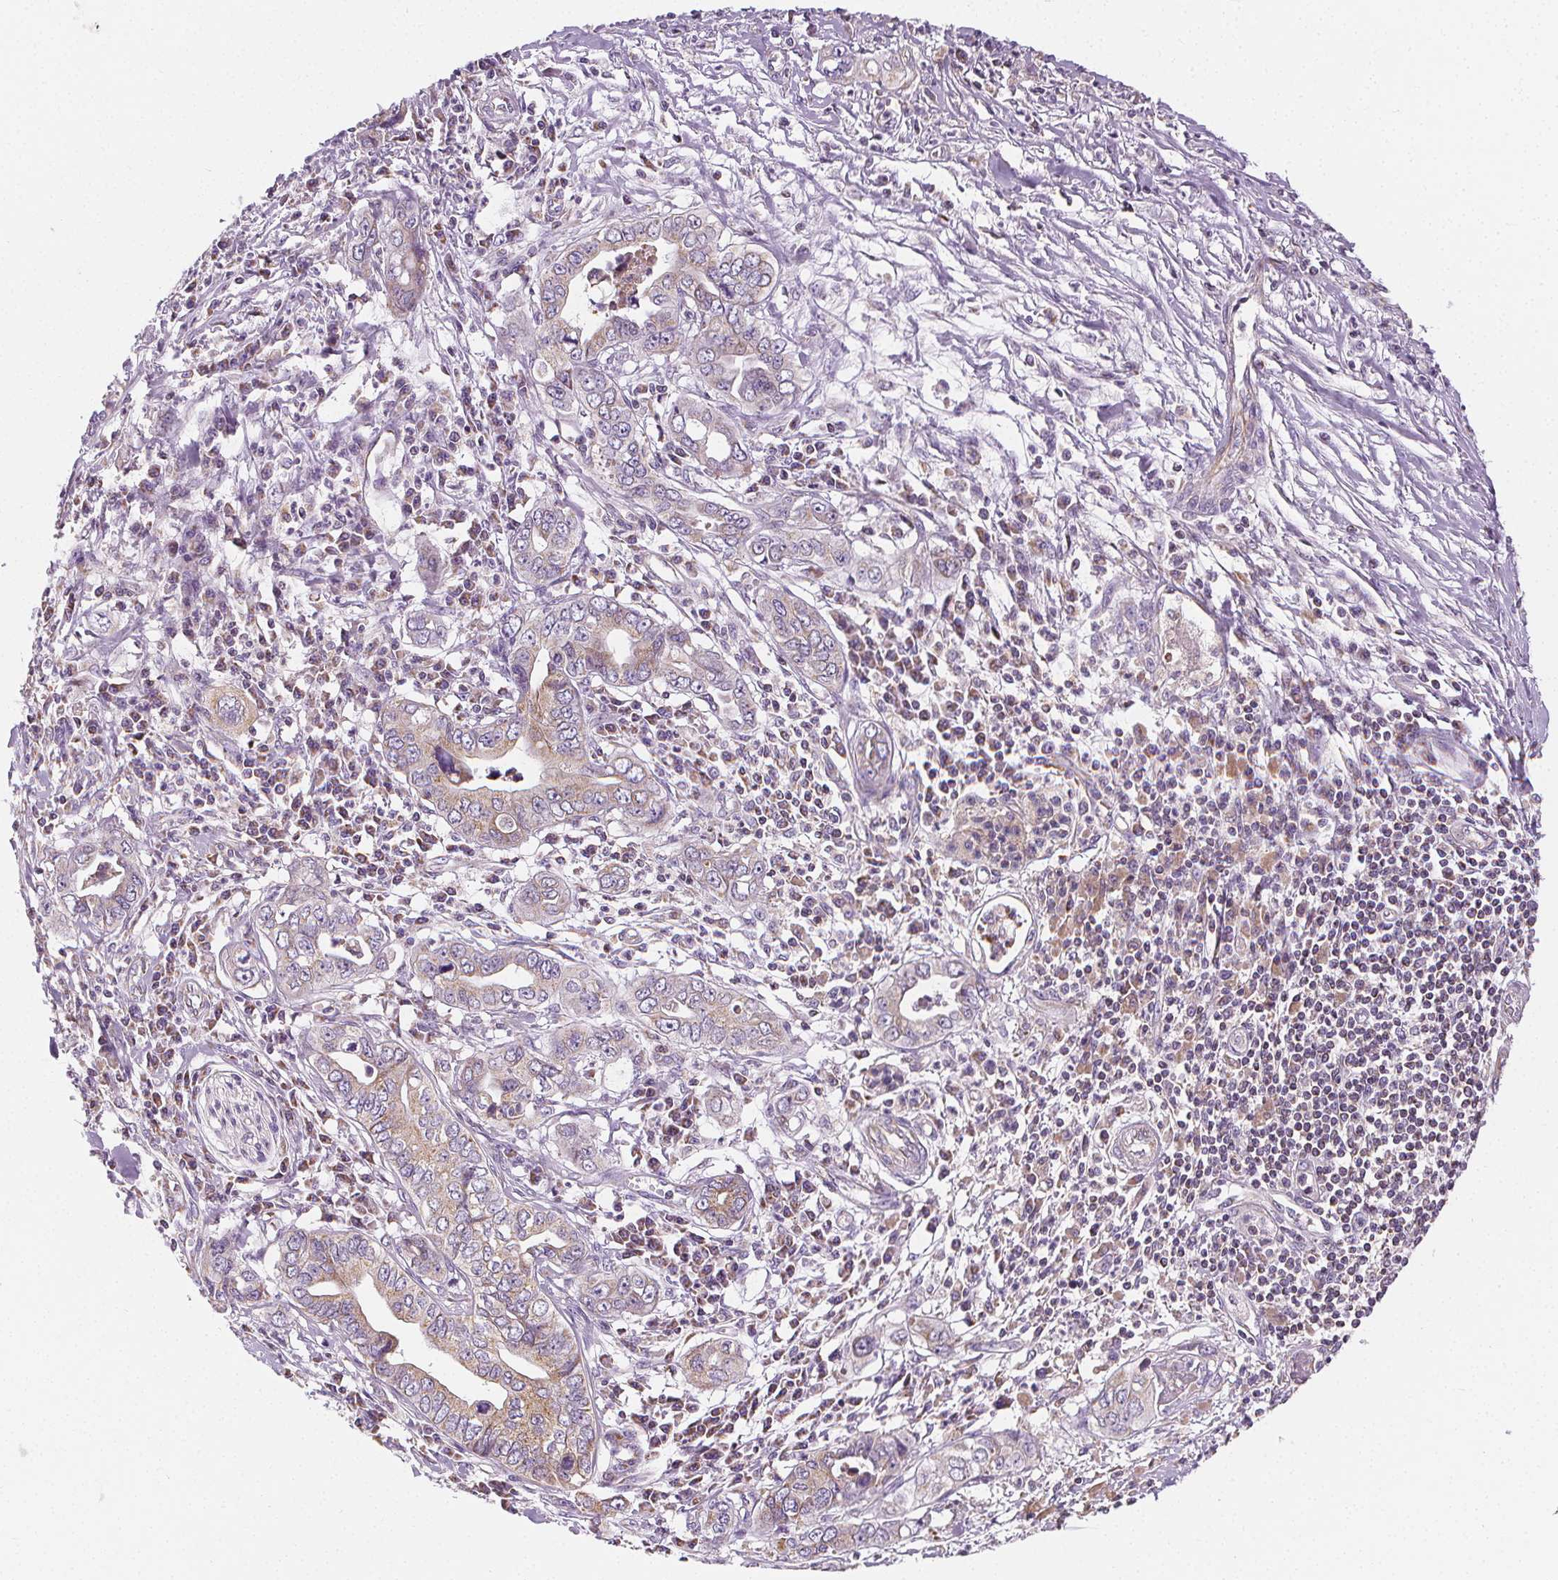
{"staining": {"intensity": "weak", "quantity": "<25%", "location": "cytoplasmic/membranous"}, "tissue": "pancreatic cancer", "cell_type": "Tumor cells", "image_type": "cancer", "snomed": [{"axis": "morphology", "description": "Adenocarcinoma, NOS"}, {"axis": "topography", "description": "Pancreas"}], "caption": "Photomicrograph shows no protein positivity in tumor cells of pancreatic adenocarcinoma tissue.", "gene": "RAB20", "patient": {"sex": "male", "age": 68}}